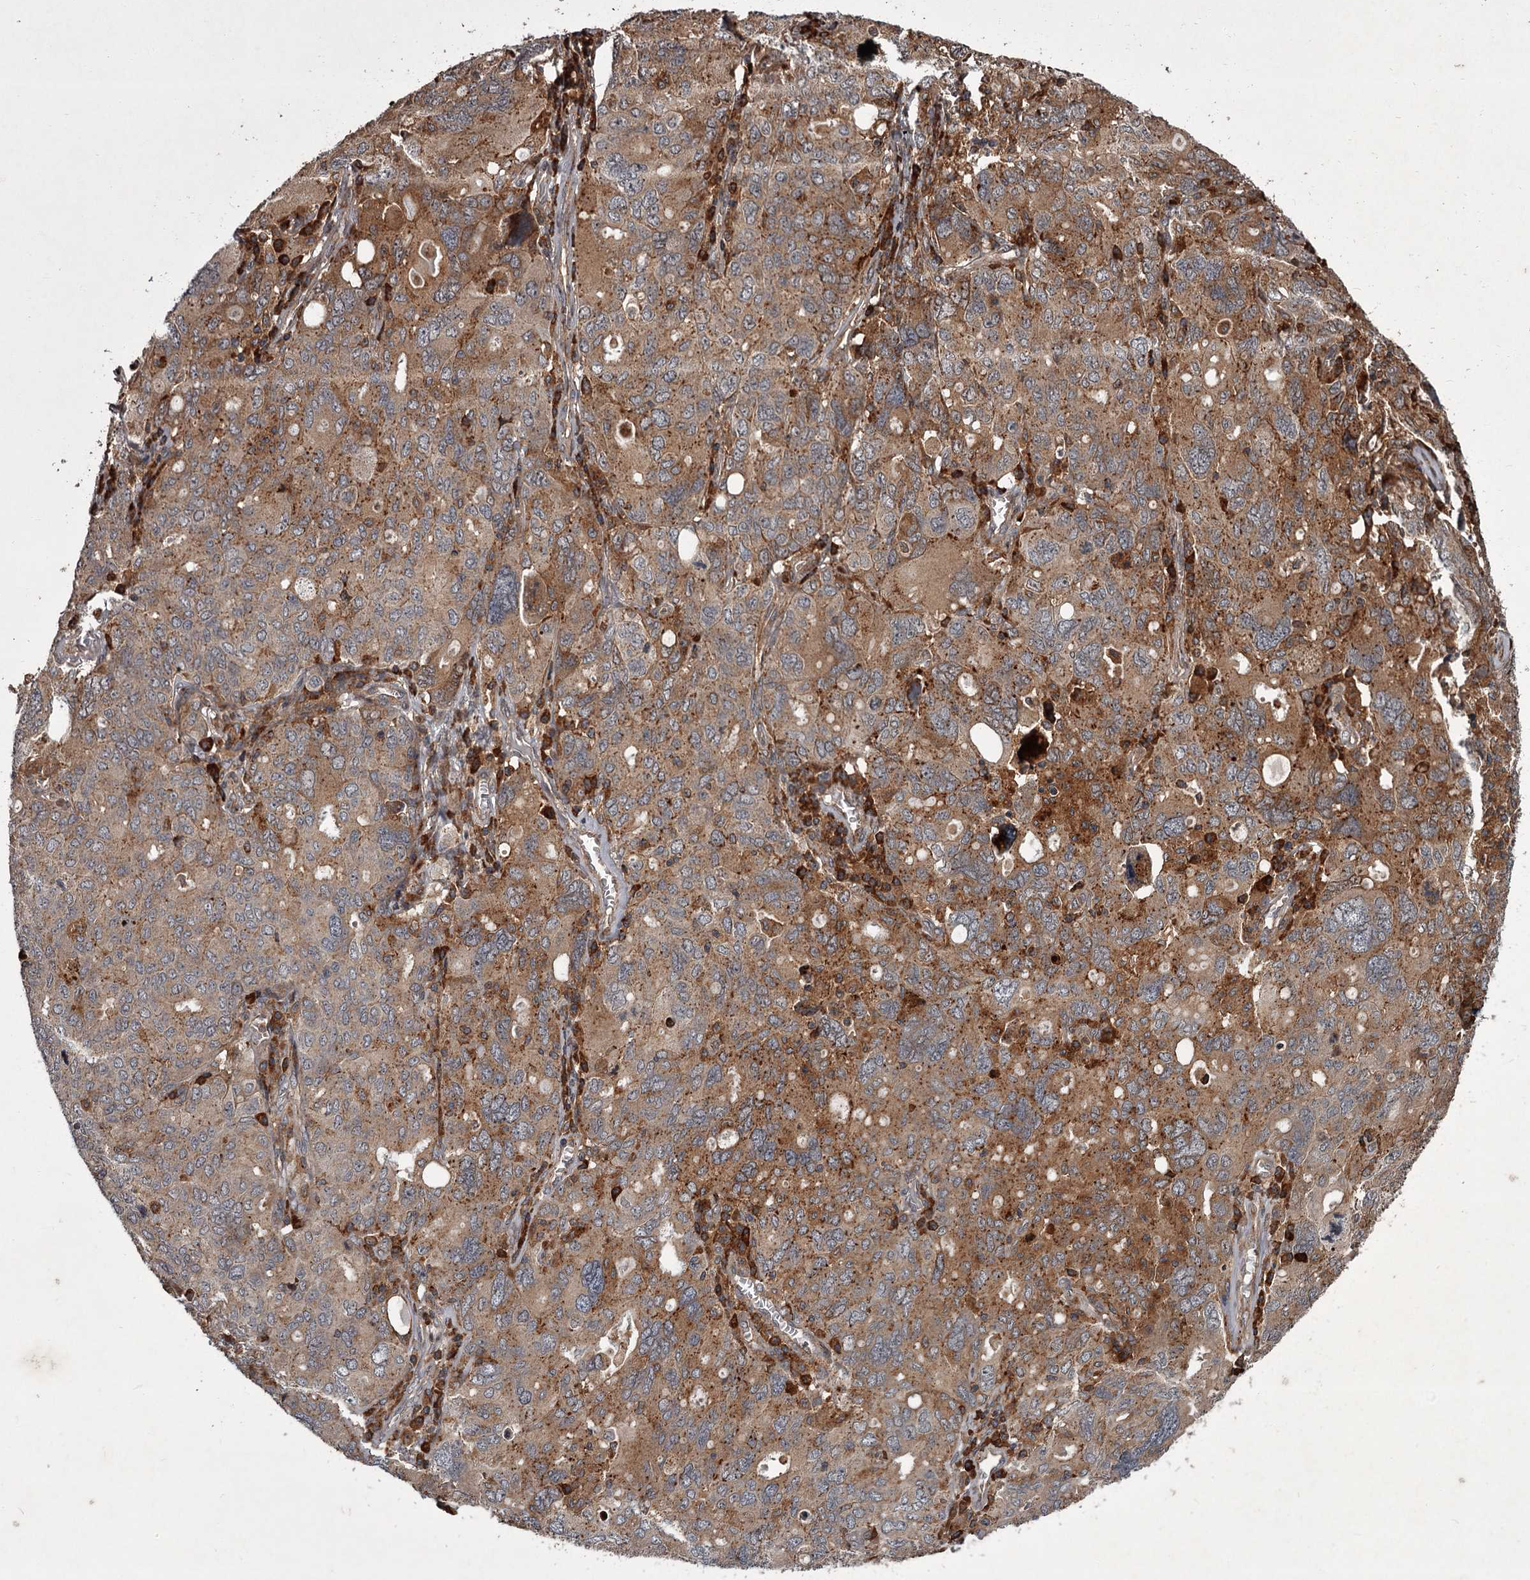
{"staining": {"intensity": "moderate", "quantity": ">75%", "location": "cytoplasmic/membranous"}, "tissue": "ovarian cancer", "cell_type": "Tumor cells", "image_type": "cancer", "snomed": [{"axis": "morphology", "description": "Carcinoma, endometroid"}, {"axis": "topography", "description": "Ovary"}], "caption": "IHC of human ovarian cancer (endometroid carcinoma) shows medium levels of moderate cytoplasmic/membranous staining in about >75% of tumor cells. (DAB = brown stain, brightfield microscopy at high magnification).", "gene": "UNC93B1", "patient": {"sex": "female", "age": 62}}